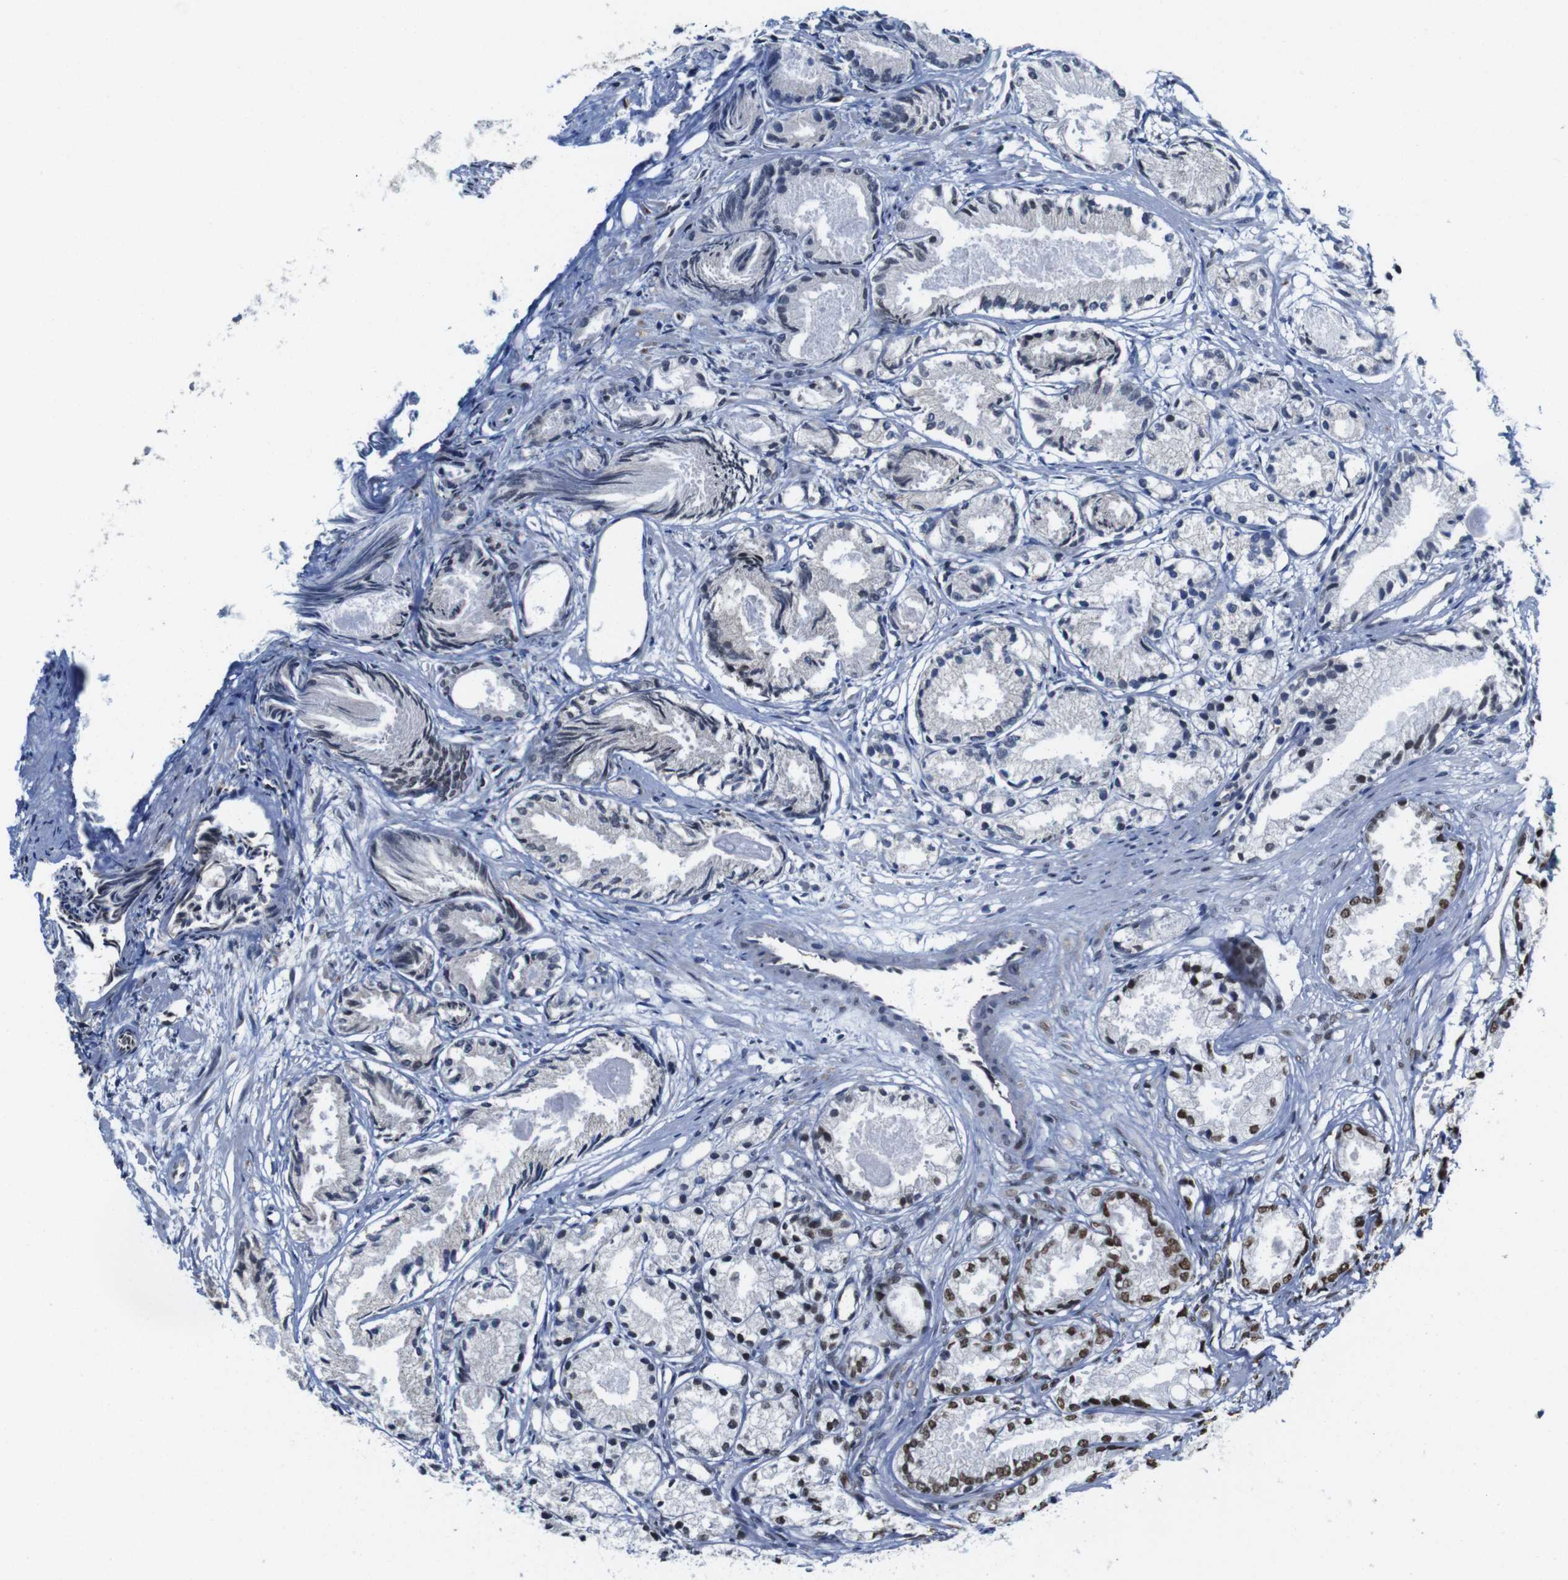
{"staining": {"intensity": "weak", "quantity": "<25%", "location": "nuclear"}, "tissue": "prostate cancer", "cell_type": "Tumor cells", "image_type": "cancer", "snomed": [{"axis": "morphology", "description": "Adenocarcinoma, Low grade"}, {"axis": "topography", "description": "Prostate"}], "caption": "IHC photomicrograph of prostate cancer stained for a protein (brown), which exhibits no expression in tumor cells.", "gene": "ROMO1", "patient": {"sex": "male", "age": 72}}